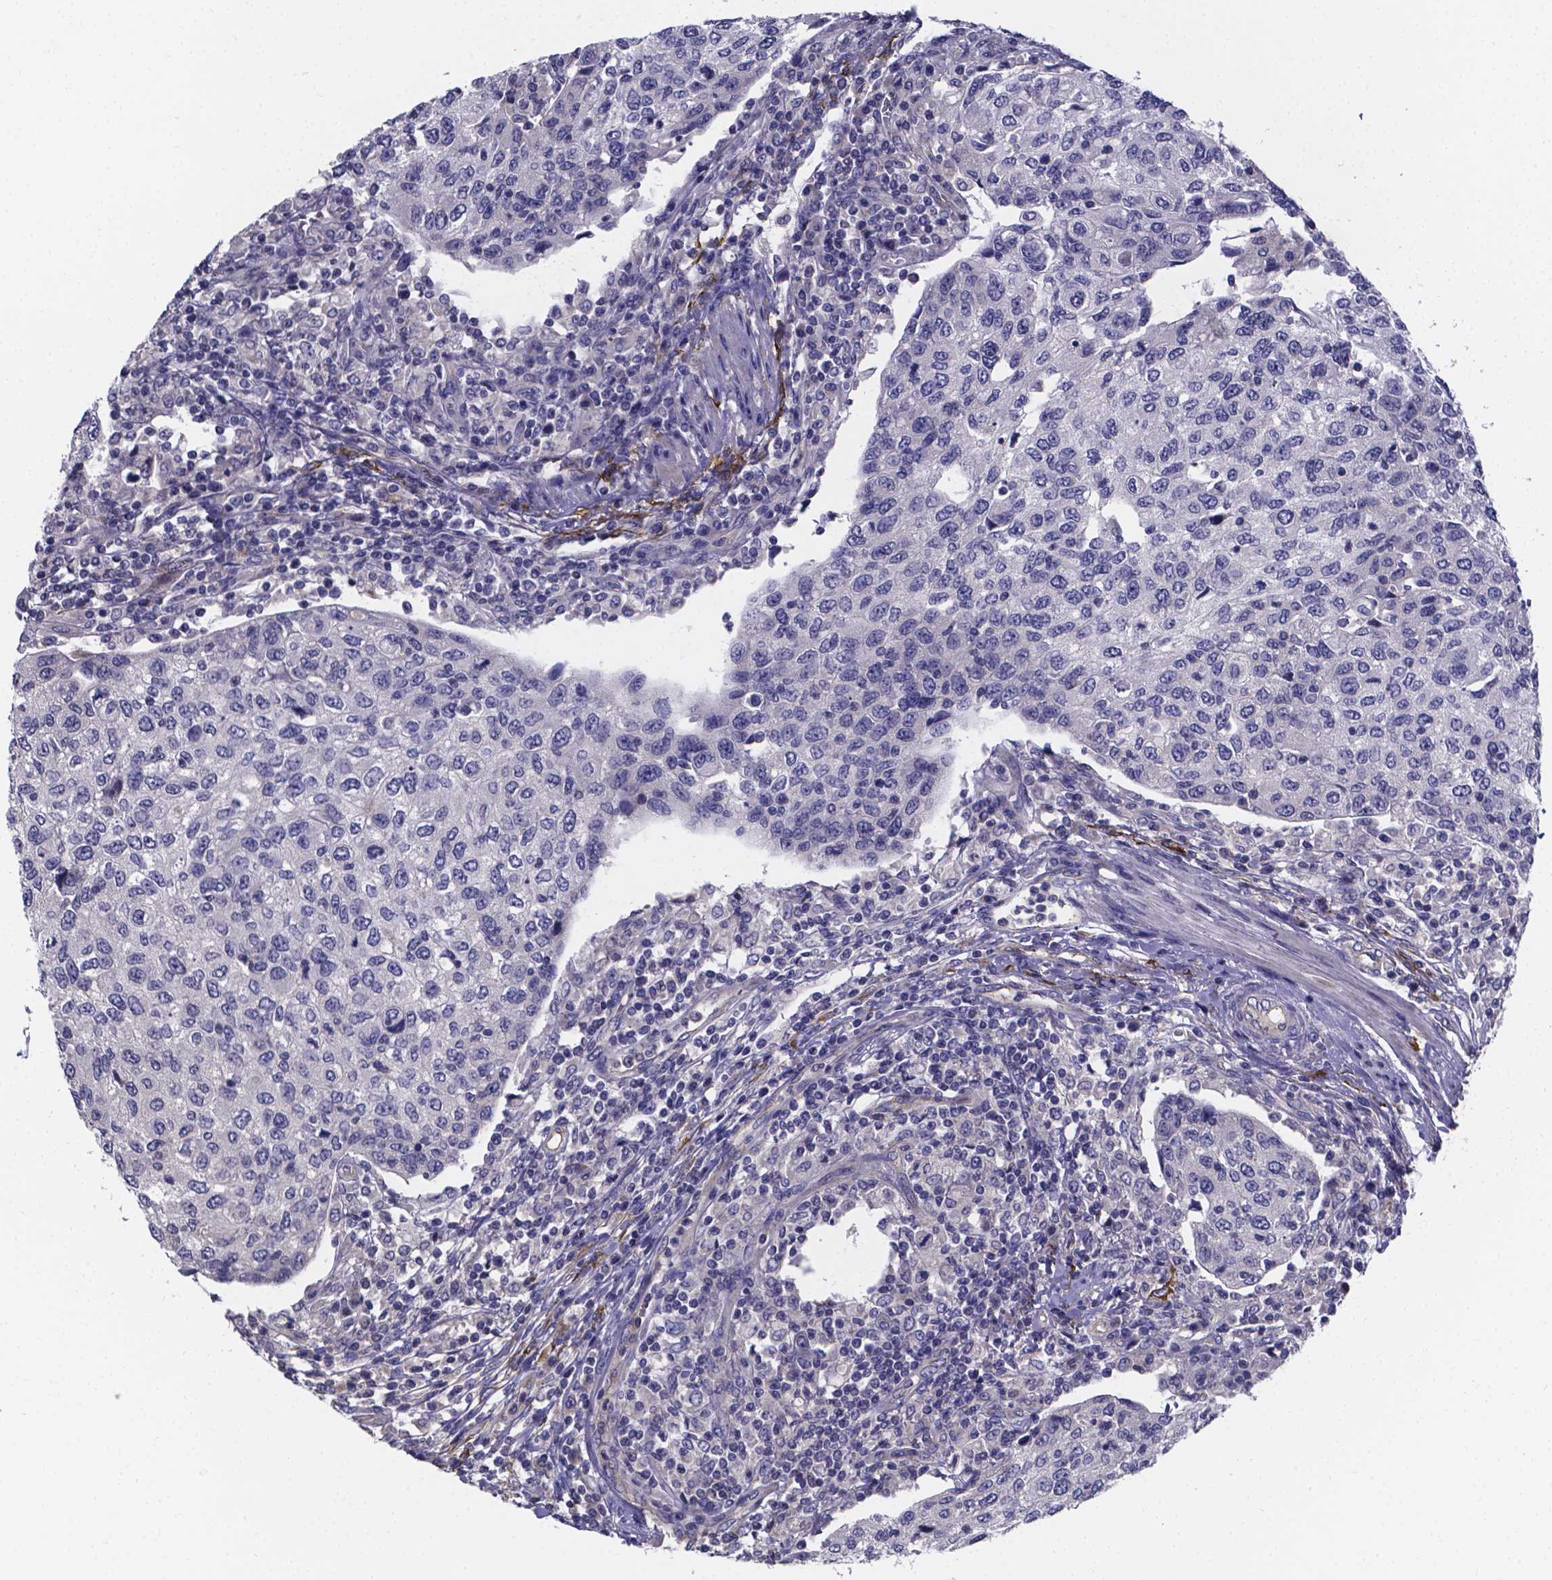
{"staining": {"intensity": "negative", "quantity": "none", "location": "none"}, "tissue": "urothelial cancer", "cell_type": "Tumor cells", "image_type": "cancer", "snomed": [{"axis": "morphology", "description": "Urothelial carcinoma, High grade"}, {"axis": "topography", "description": "Urinary bladder"}], "caption": "Human high-grade urothelial carcinoma stained for a protein using IHC demonstrates no expression in tumor cells.", "gene": "SFRP4", "patient": {"sex": "female", "age": 78}}